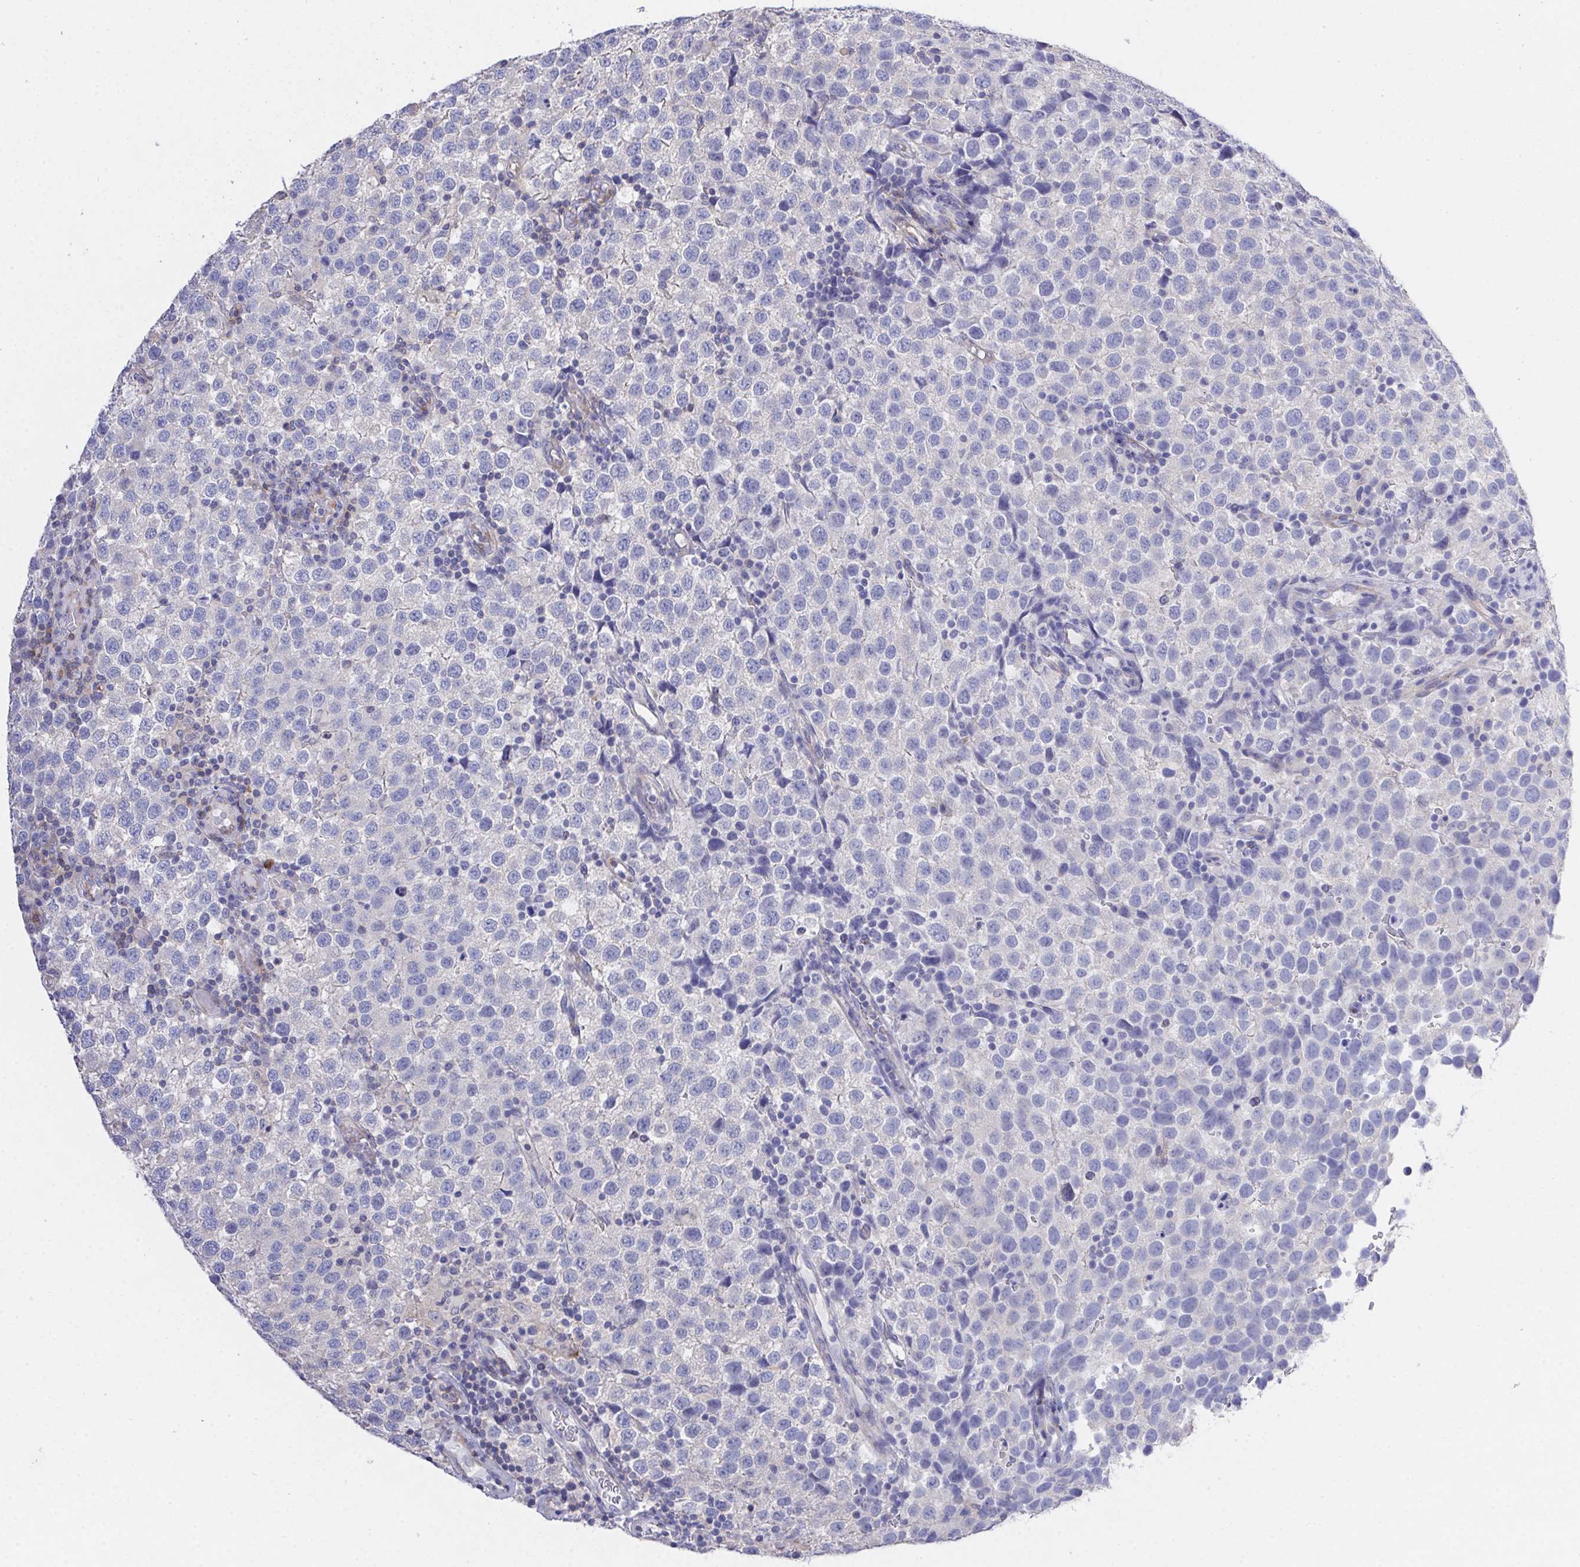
{"staining": {"intensity": "negative", "quantity": "none", "location": "none"}, "tissue": "testis cancer", "cell_type": "Tumor cells", "image_type": "cancer", "snomed": [{"axis": "morphology", "description": "Seminoma, NOS"}, {"axis": "topography", "description": "Testis"}], "caption": "IHC of testis cancer displays no positivity in tumor cells. (Brightfield microscopy of DAB (3,3'-diaminobenzidine) IHC at high magnification).", "gene": "PRG3", "patient": {"sex": "male", "age": 34}}